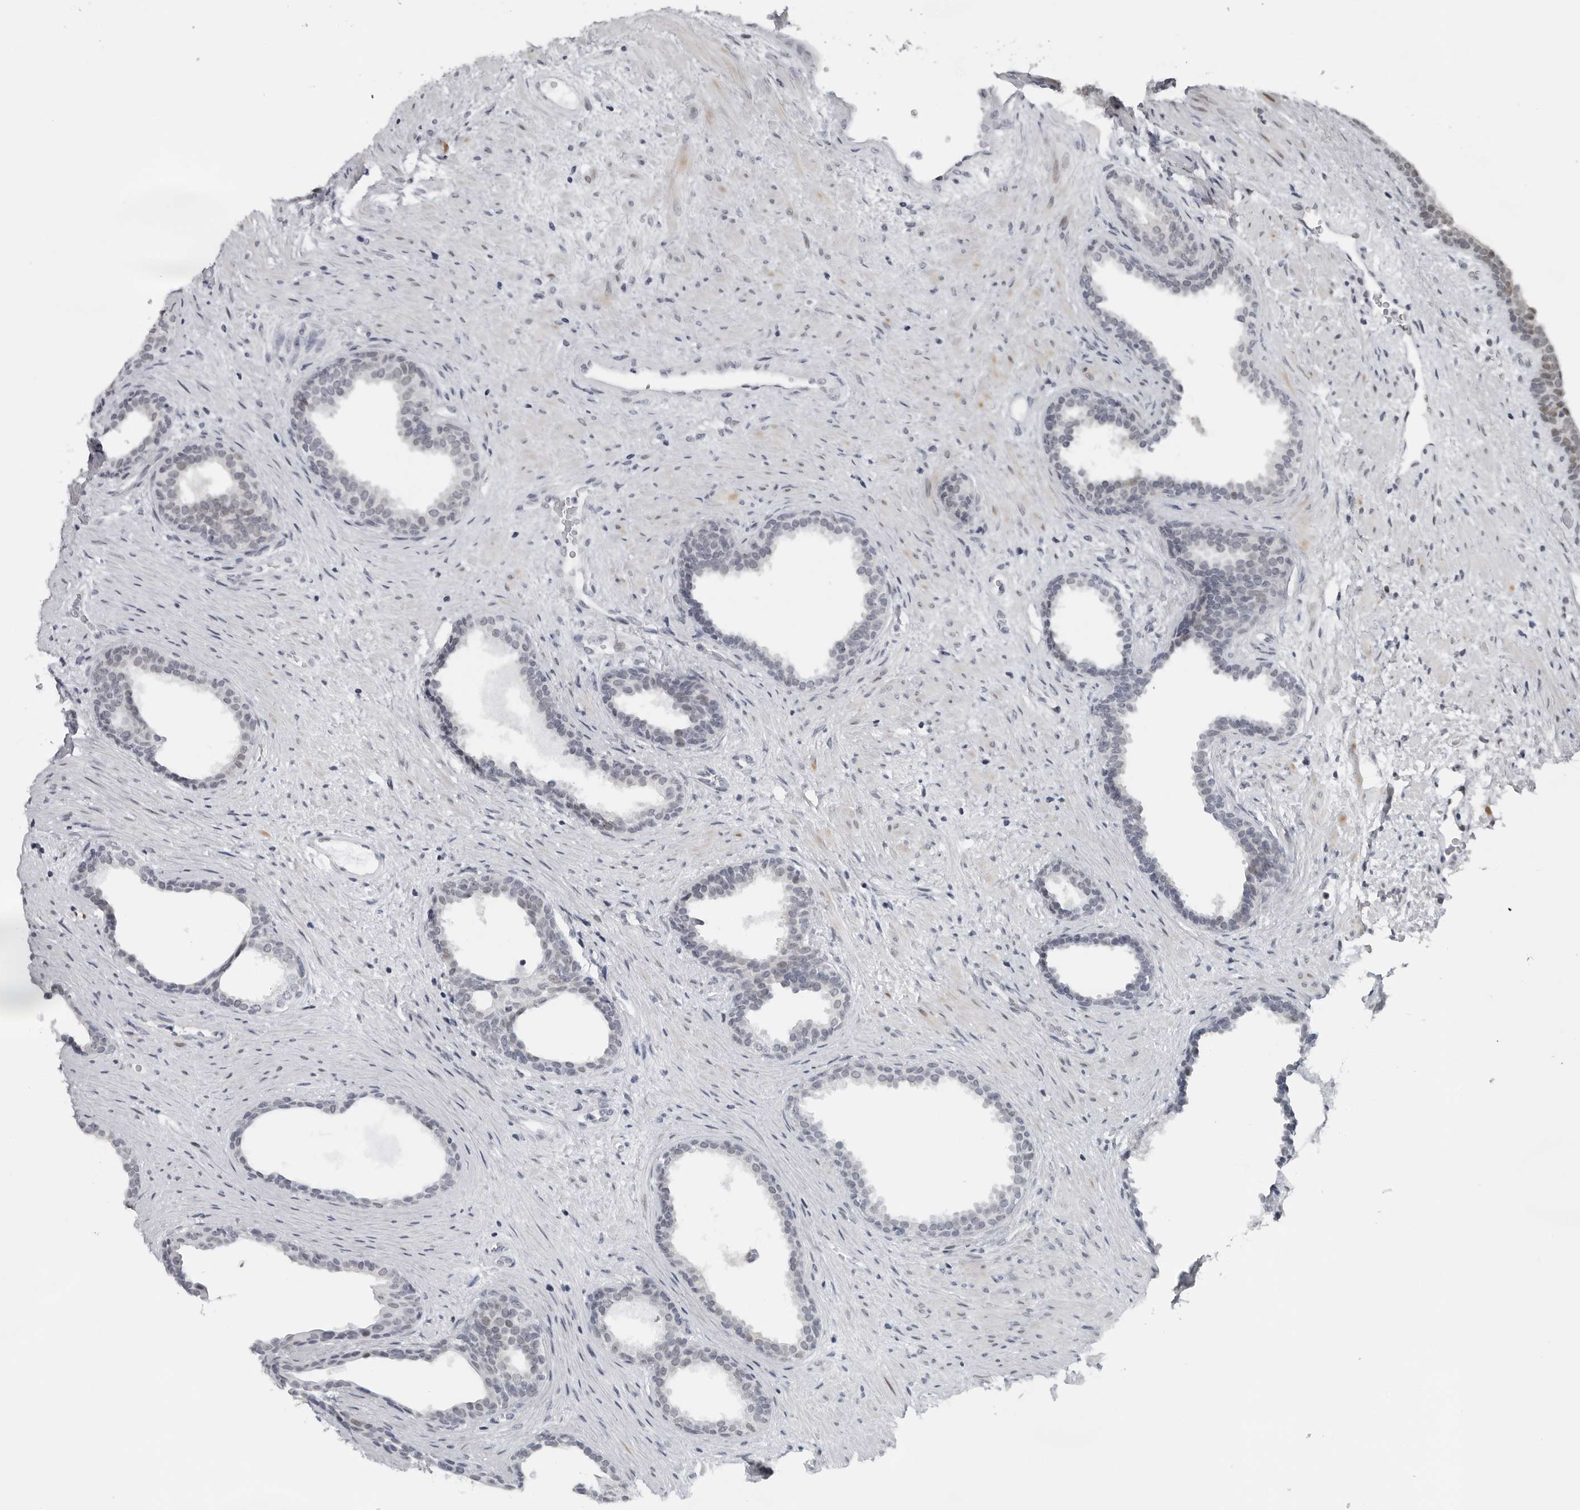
{"staining": {"intensity": "weak", "quantity": "<25%", "location": "nuclear"}, "tissue": "prostate", "cell_type": "Glandular cells", "image_type": "normal", "snomed": [{"axis": "morphology", "description": "Normal tissue, NOS"}, {"axis": "topography", "description": "Prostate"}], "caption": "This is an IHC micrograph of unremarkable human prostate. There is no positivity in glandular cells.", "gene": "PPP1R42", "patient": {"sex": "male", "age": 76}}